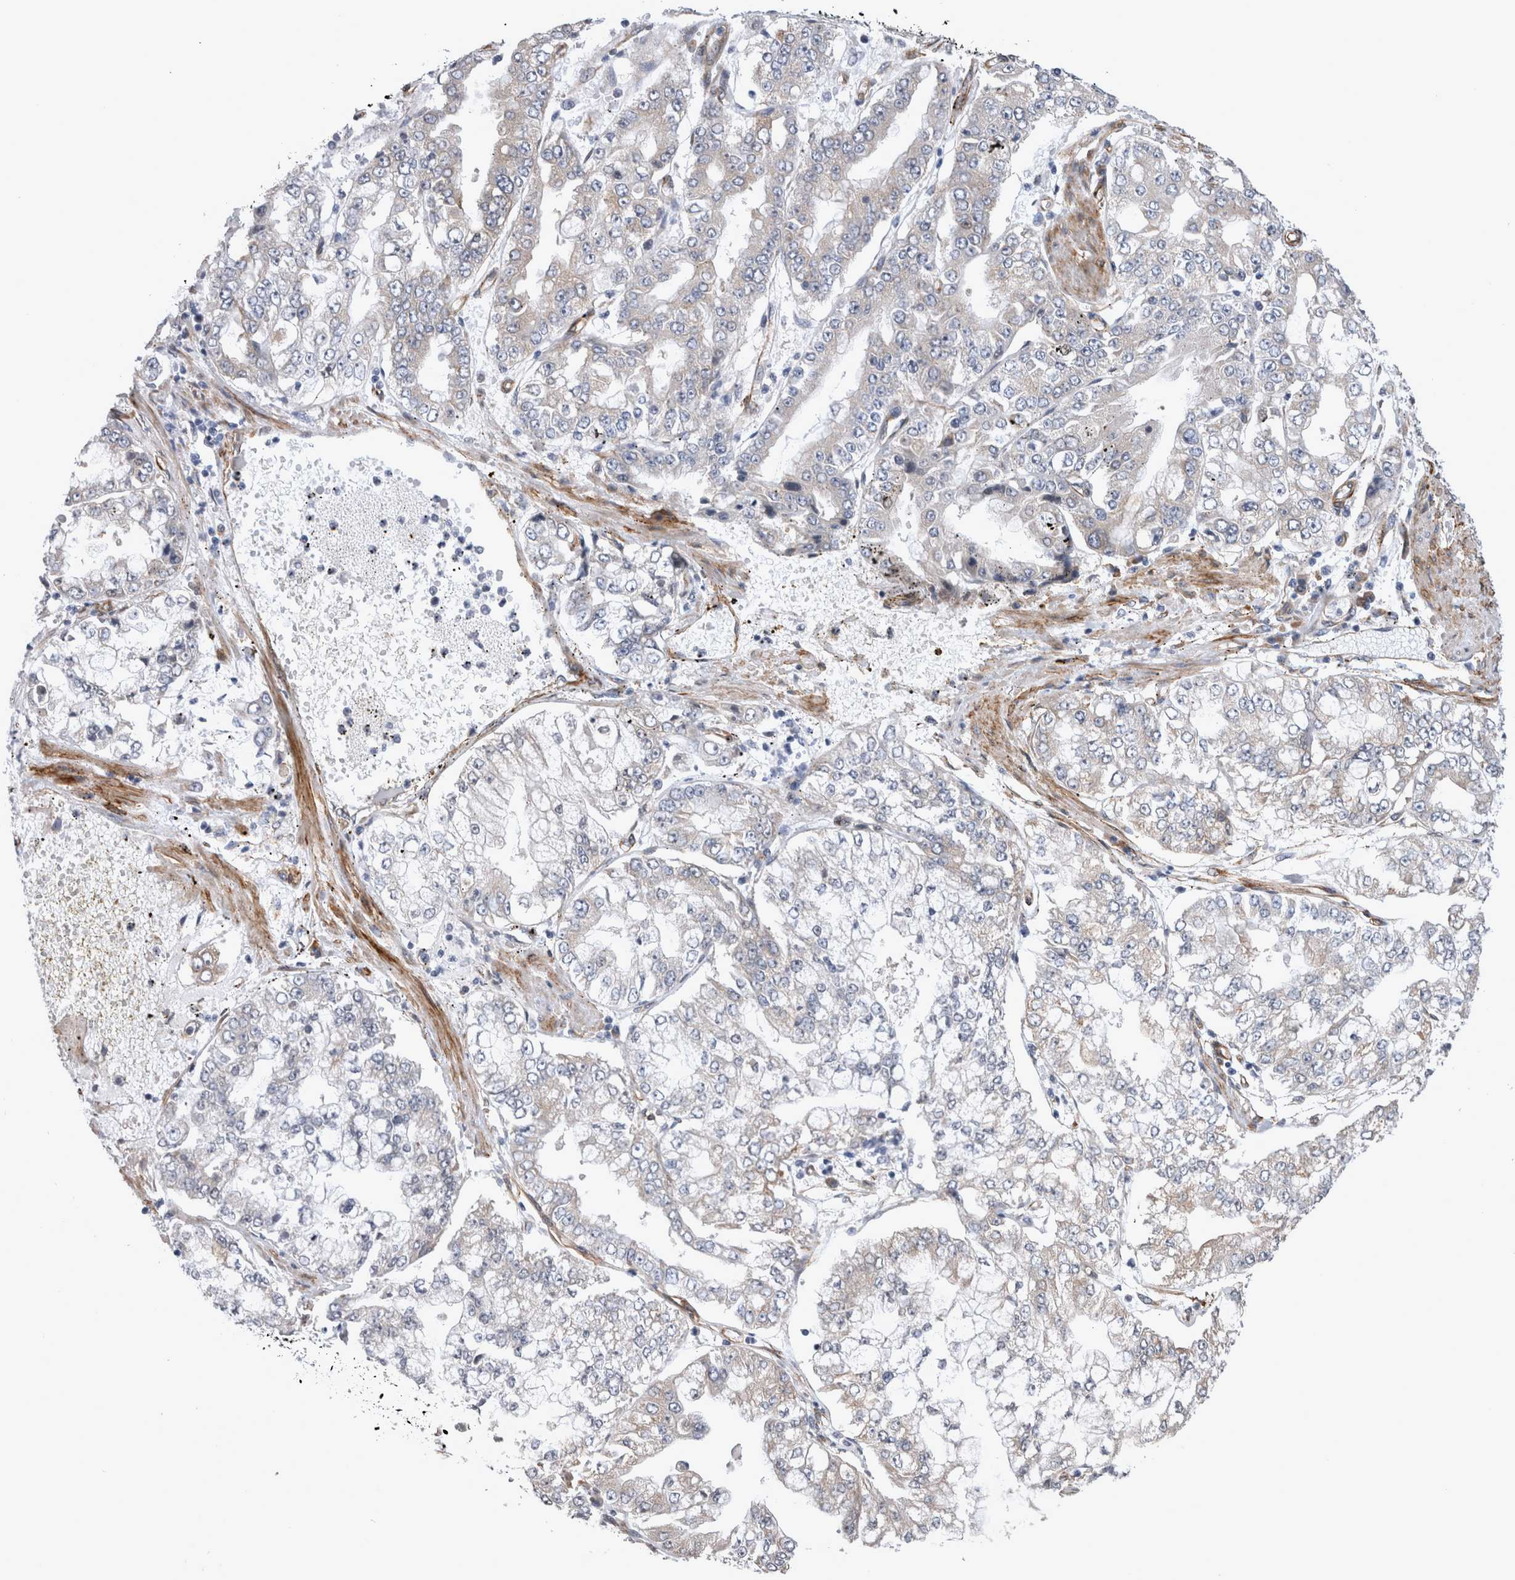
{"staining": {"intensity": "weak", "quantity": "<25%", "location": "cytoplasmic/membranous"}, "tissue": "stomach cancer", "cell_type": "Tumor cells", "image_type": "cancer", "snomed": [{"axis": "morphology", "description": "Adenocarcinoma, NOS"}, {"axis": "topography", "description": "Stomach"}], "caption": "Image shows no protein positivity in tumor cells of stomach cancer (adenocarcinoma) tissue. The staining is performed using DAB brown chromogen with nuclei counter-stained in using hematoxylin.", "gene": "DDX6", "patient": {"sex": "male", "age": 76}}